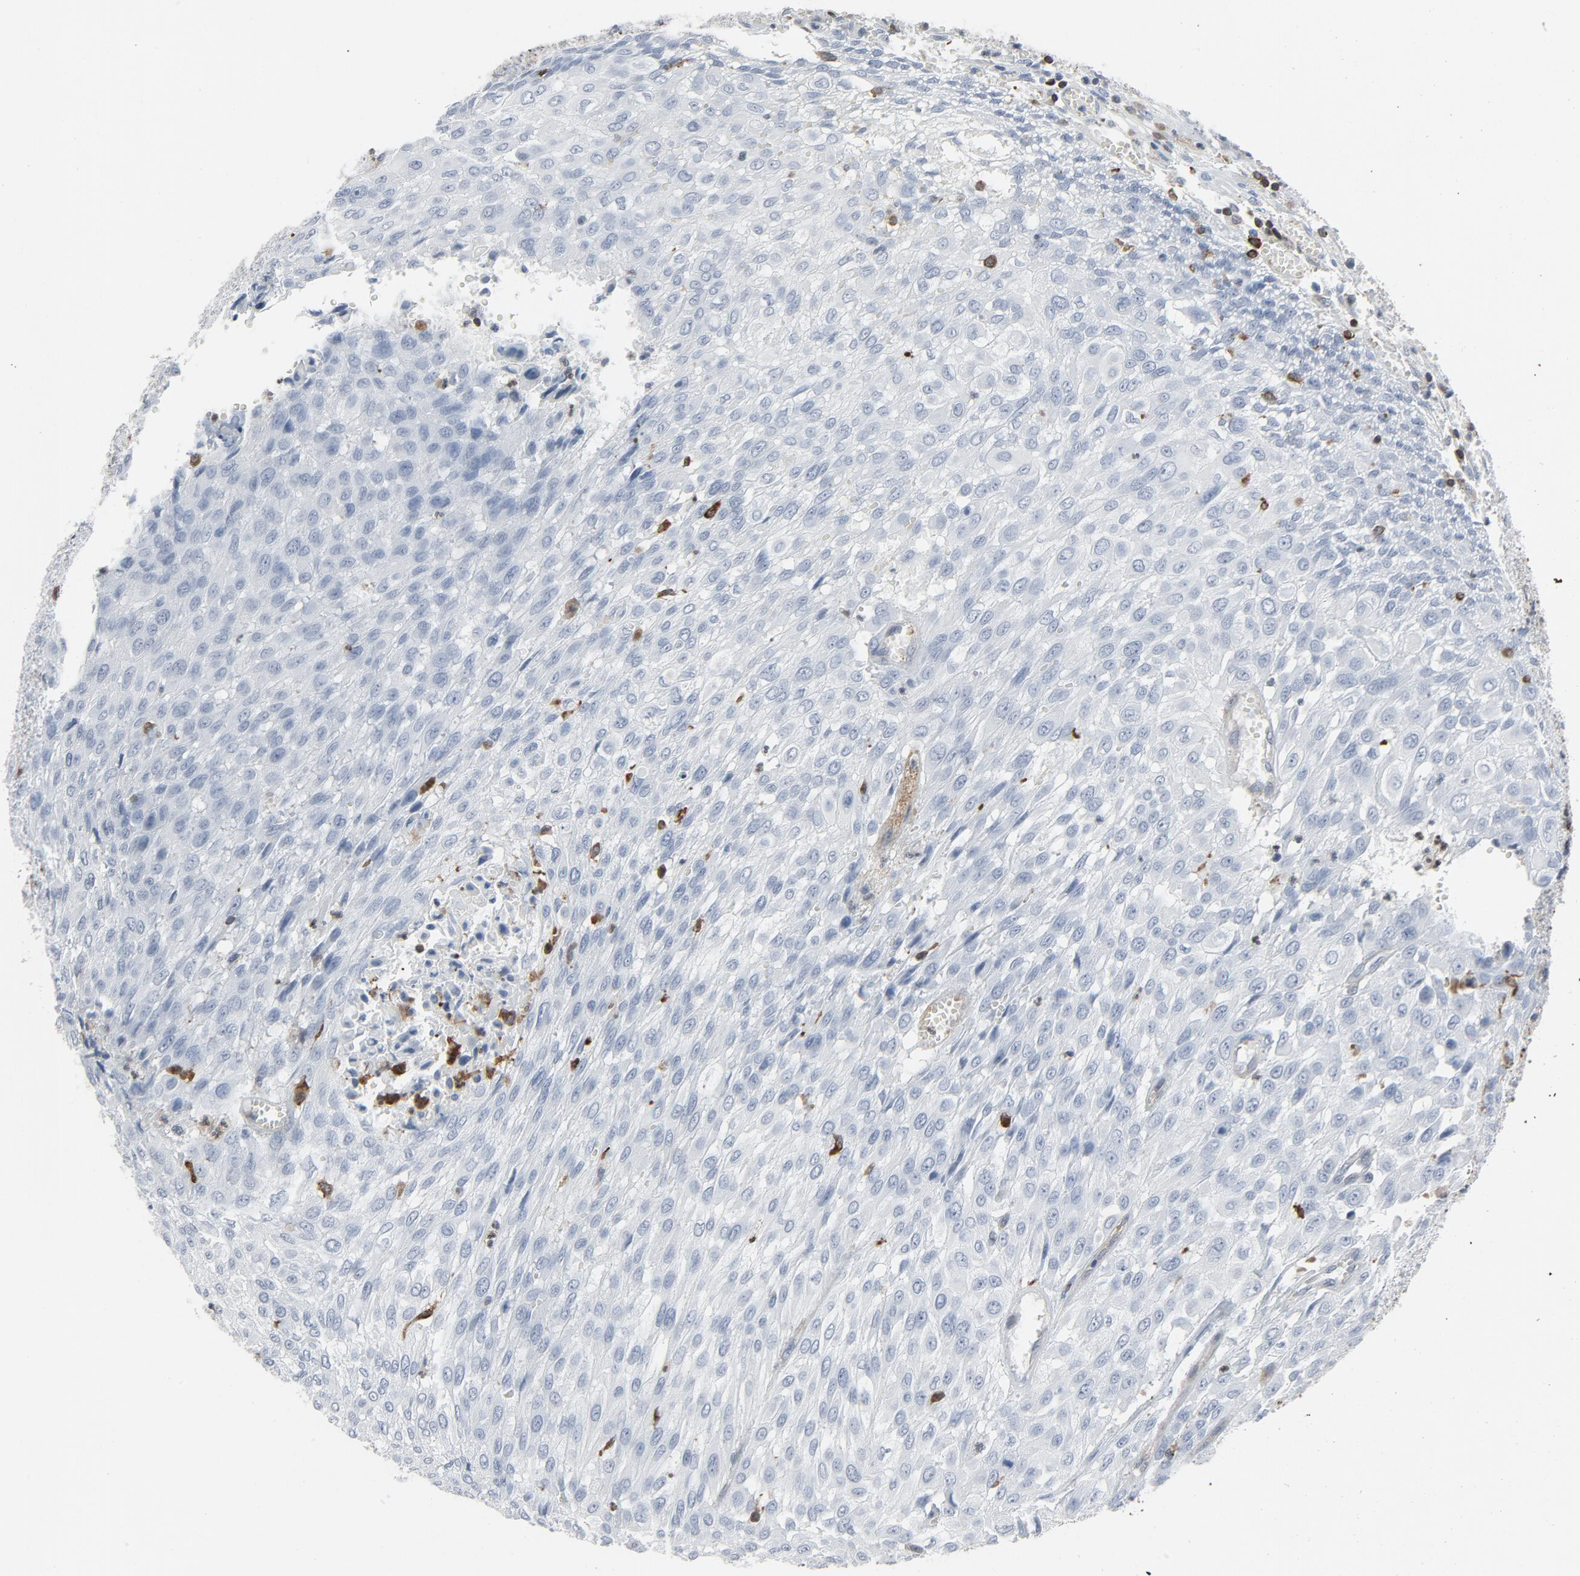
{"staining": {"intensity": "negative", "quantity": "none", "location": "none"}, "tissue": "urothelial cancer", "cell_type": "Tumor cells", "image_type": "cancer", "snomed": [{"axis": "morphology", "description": "Urothelial carcinoma, High grade"}, {"axis": "topography", "description": "Urinary bladder"}], "caption": "Image shows no protein expression in tumor cells of urothelial cancer tissue. Nuclei are stained in blue.", "gene": "LCP2", "patient": {"sex": "male", "age": 57}}